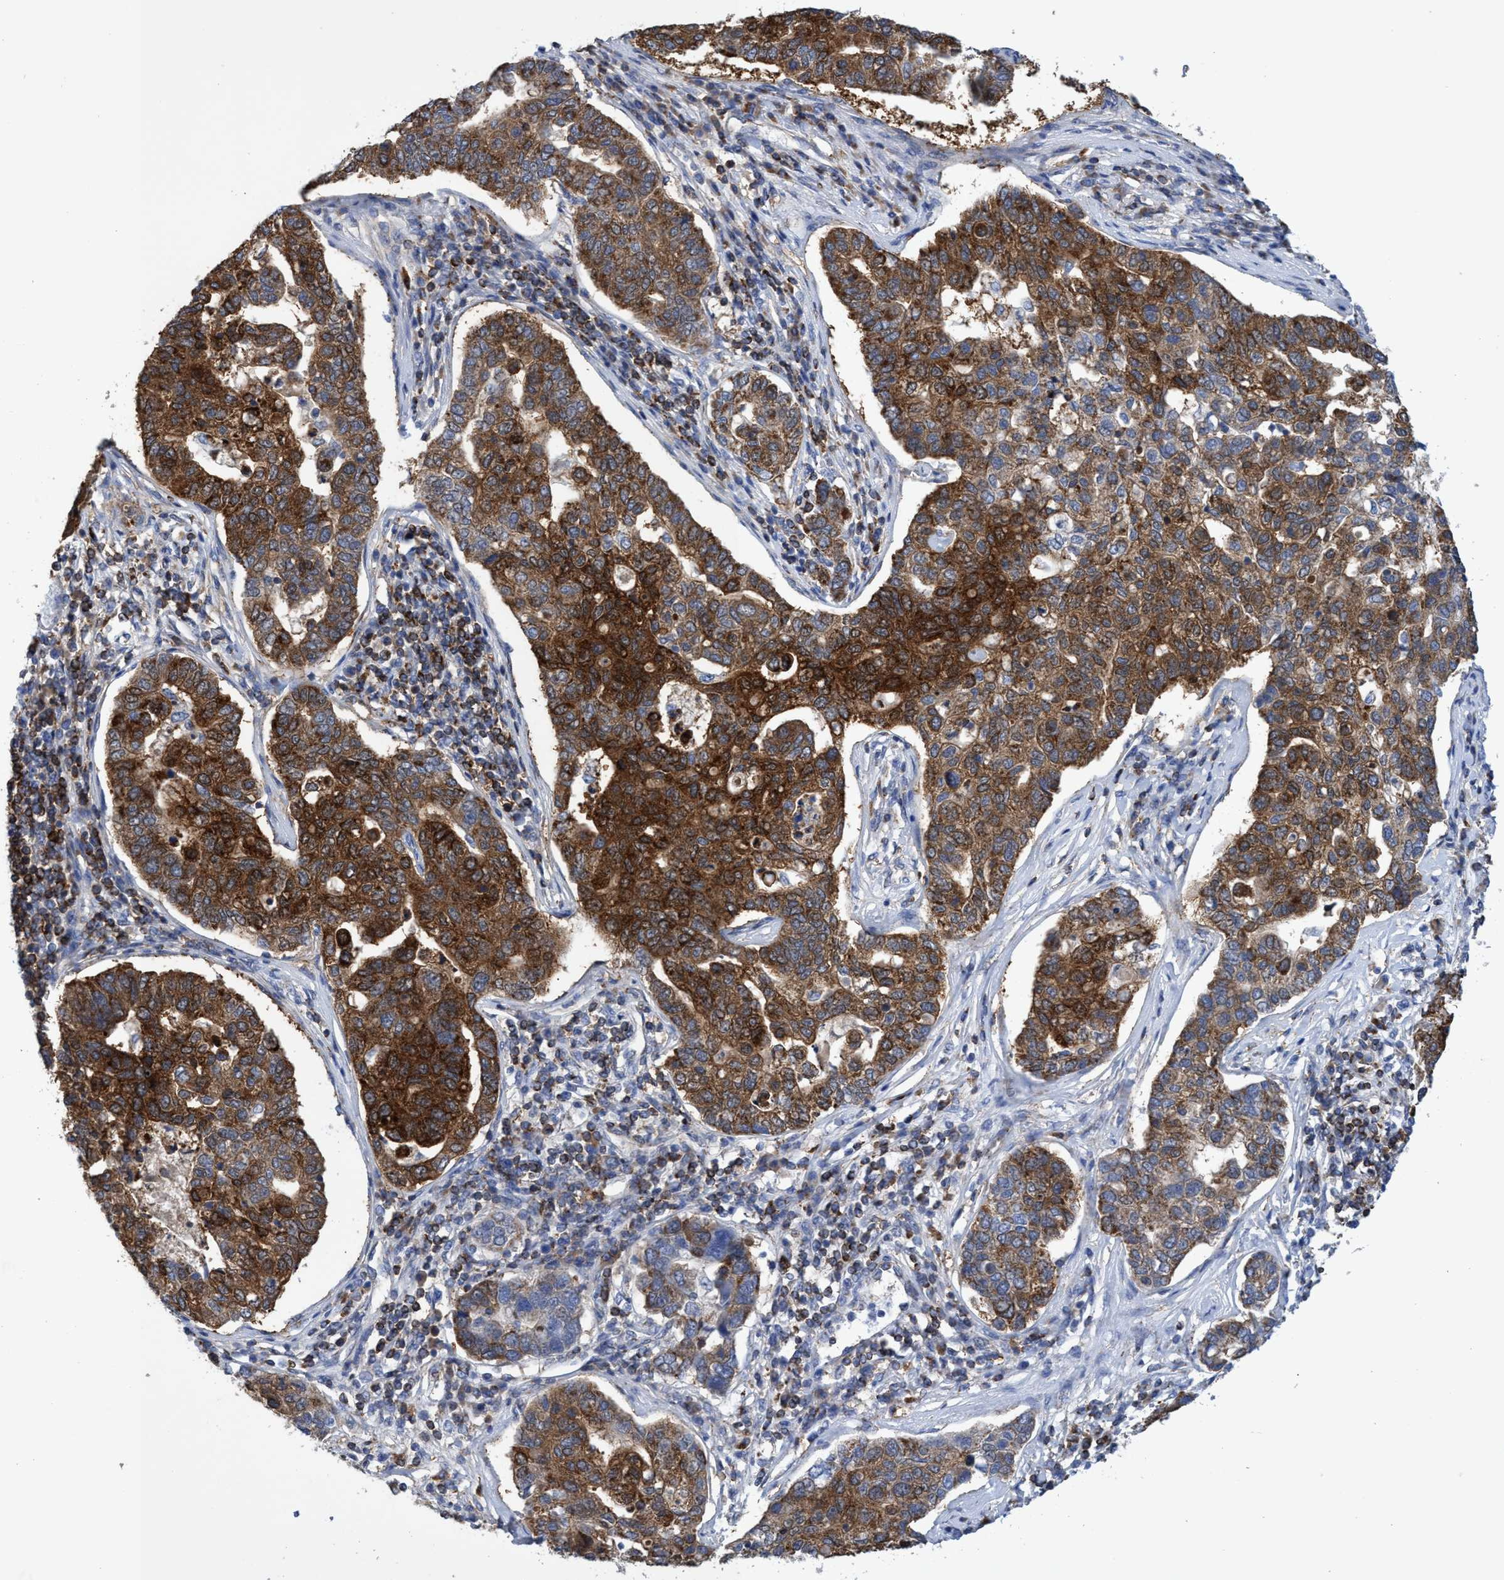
{"staining": {"intensity": "strong", "quantity": ">75%", "location": "cytoplasmic/membranous"}, "tissue": "pancreatic cancer", "cell_type": "Tumor cells", "image_type": "cancer", "snomed": [{"axis": "morphology", "description": "Adenocarcinoma, NOS"}, {"axis": "topography", "description": "Pancreas"}], "caption": "Immunohistochemistry (IHC) micrograph of adenocarcinoma (pancreatic) stained for a protein (brown), which shows high levels of strong cytoplasmic/membranous staining in approximately >75% of tumor cells.", "gene": "CRYZ", "patient": {"sex": "female", "age": 61}}